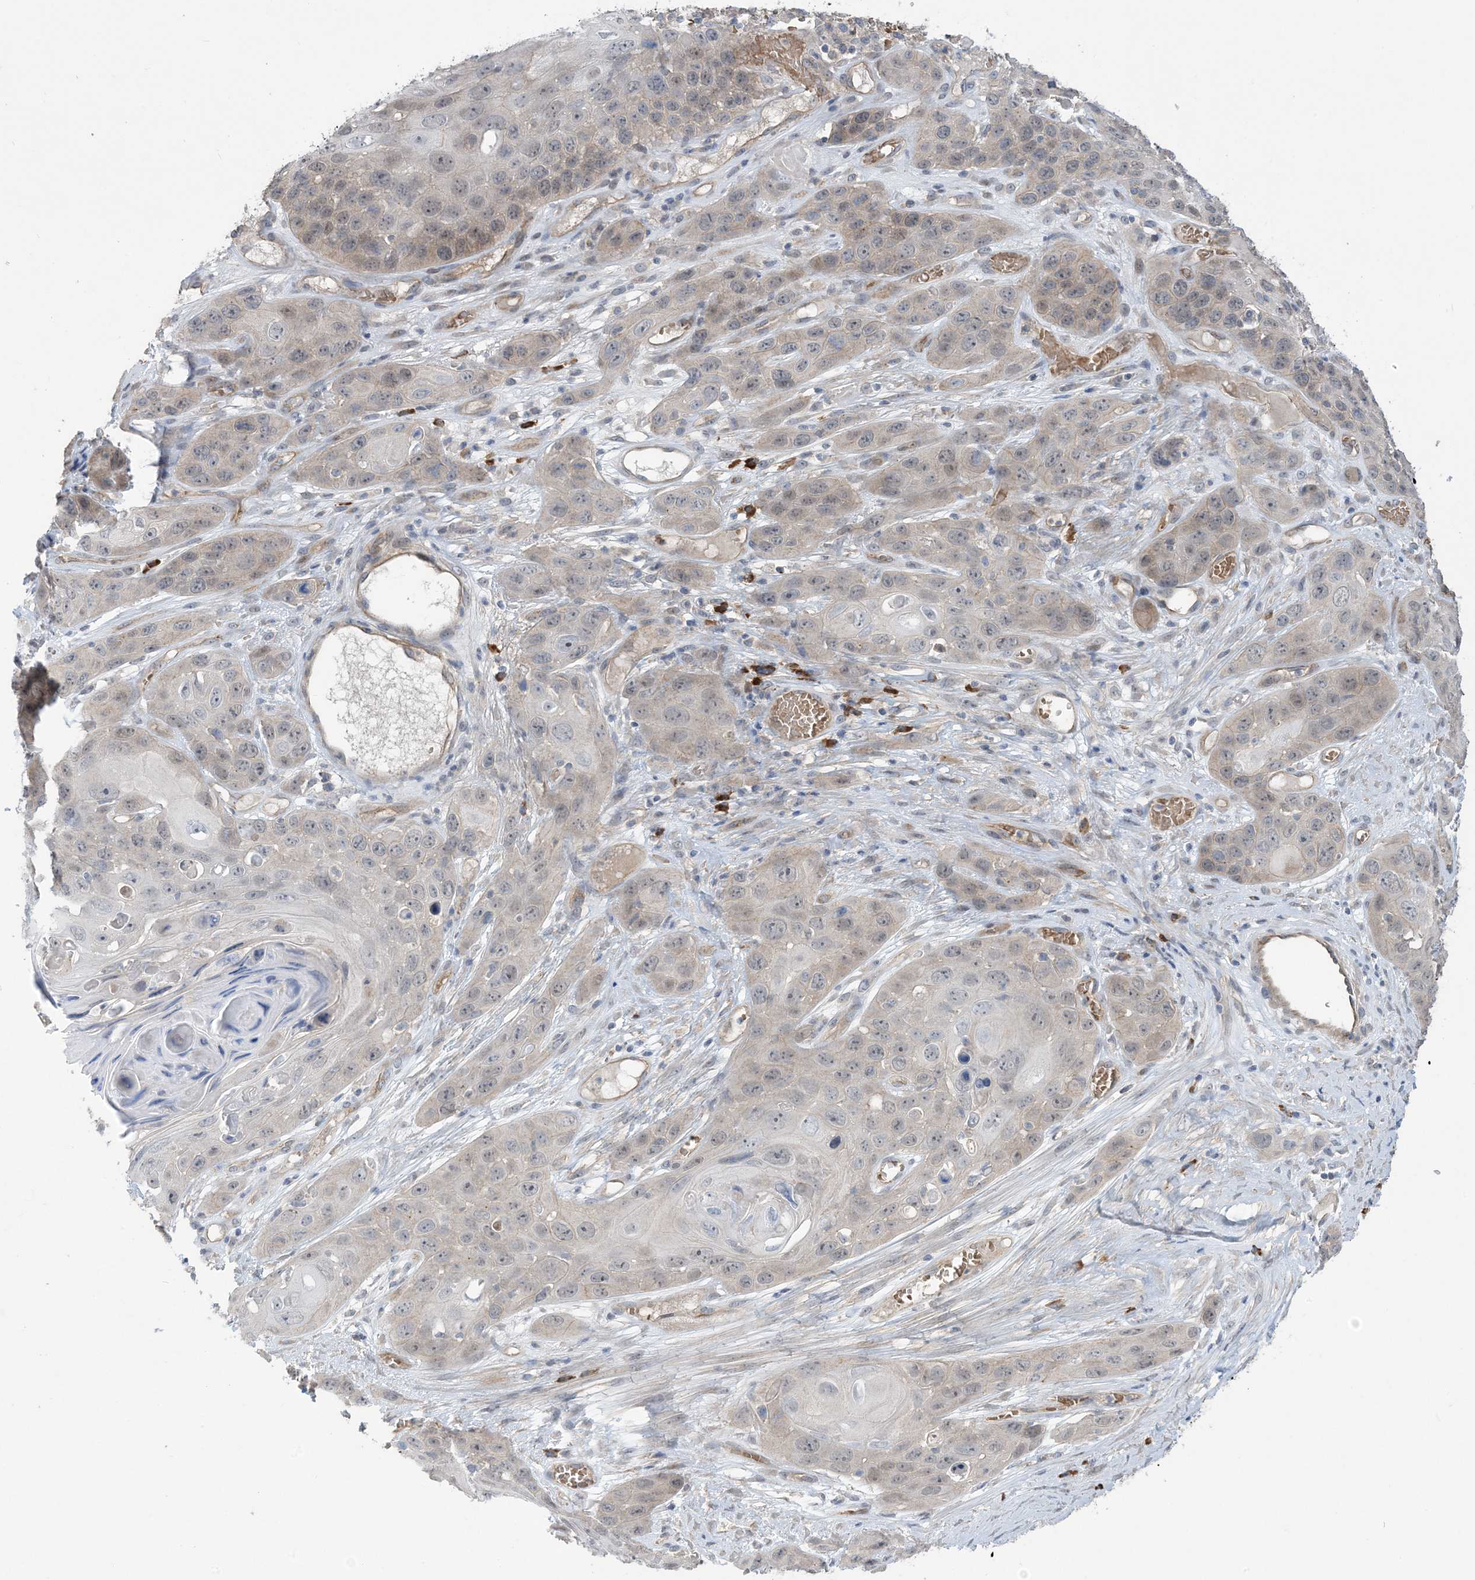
{"staining": {"intensity": "negative", "quantity": "none", "location": "none"}, "tissue": "skin cancer", "cell_type": "Tumor cells", "image_type": "cancer", "snomed": [{"axis": "morphology", "description": "Squamous cell carcinoma, NOS"}, {"axis": "topography", "description": "Skin"}], "caption": "An image of human skin cancer (squamous cell carcinoma) is negative for staining in tumor cells. (Brightfield microscopy of DAB IHC at high magnification).", "gene": "AOC1", "patient": {"sex": "male", "age": 55}}